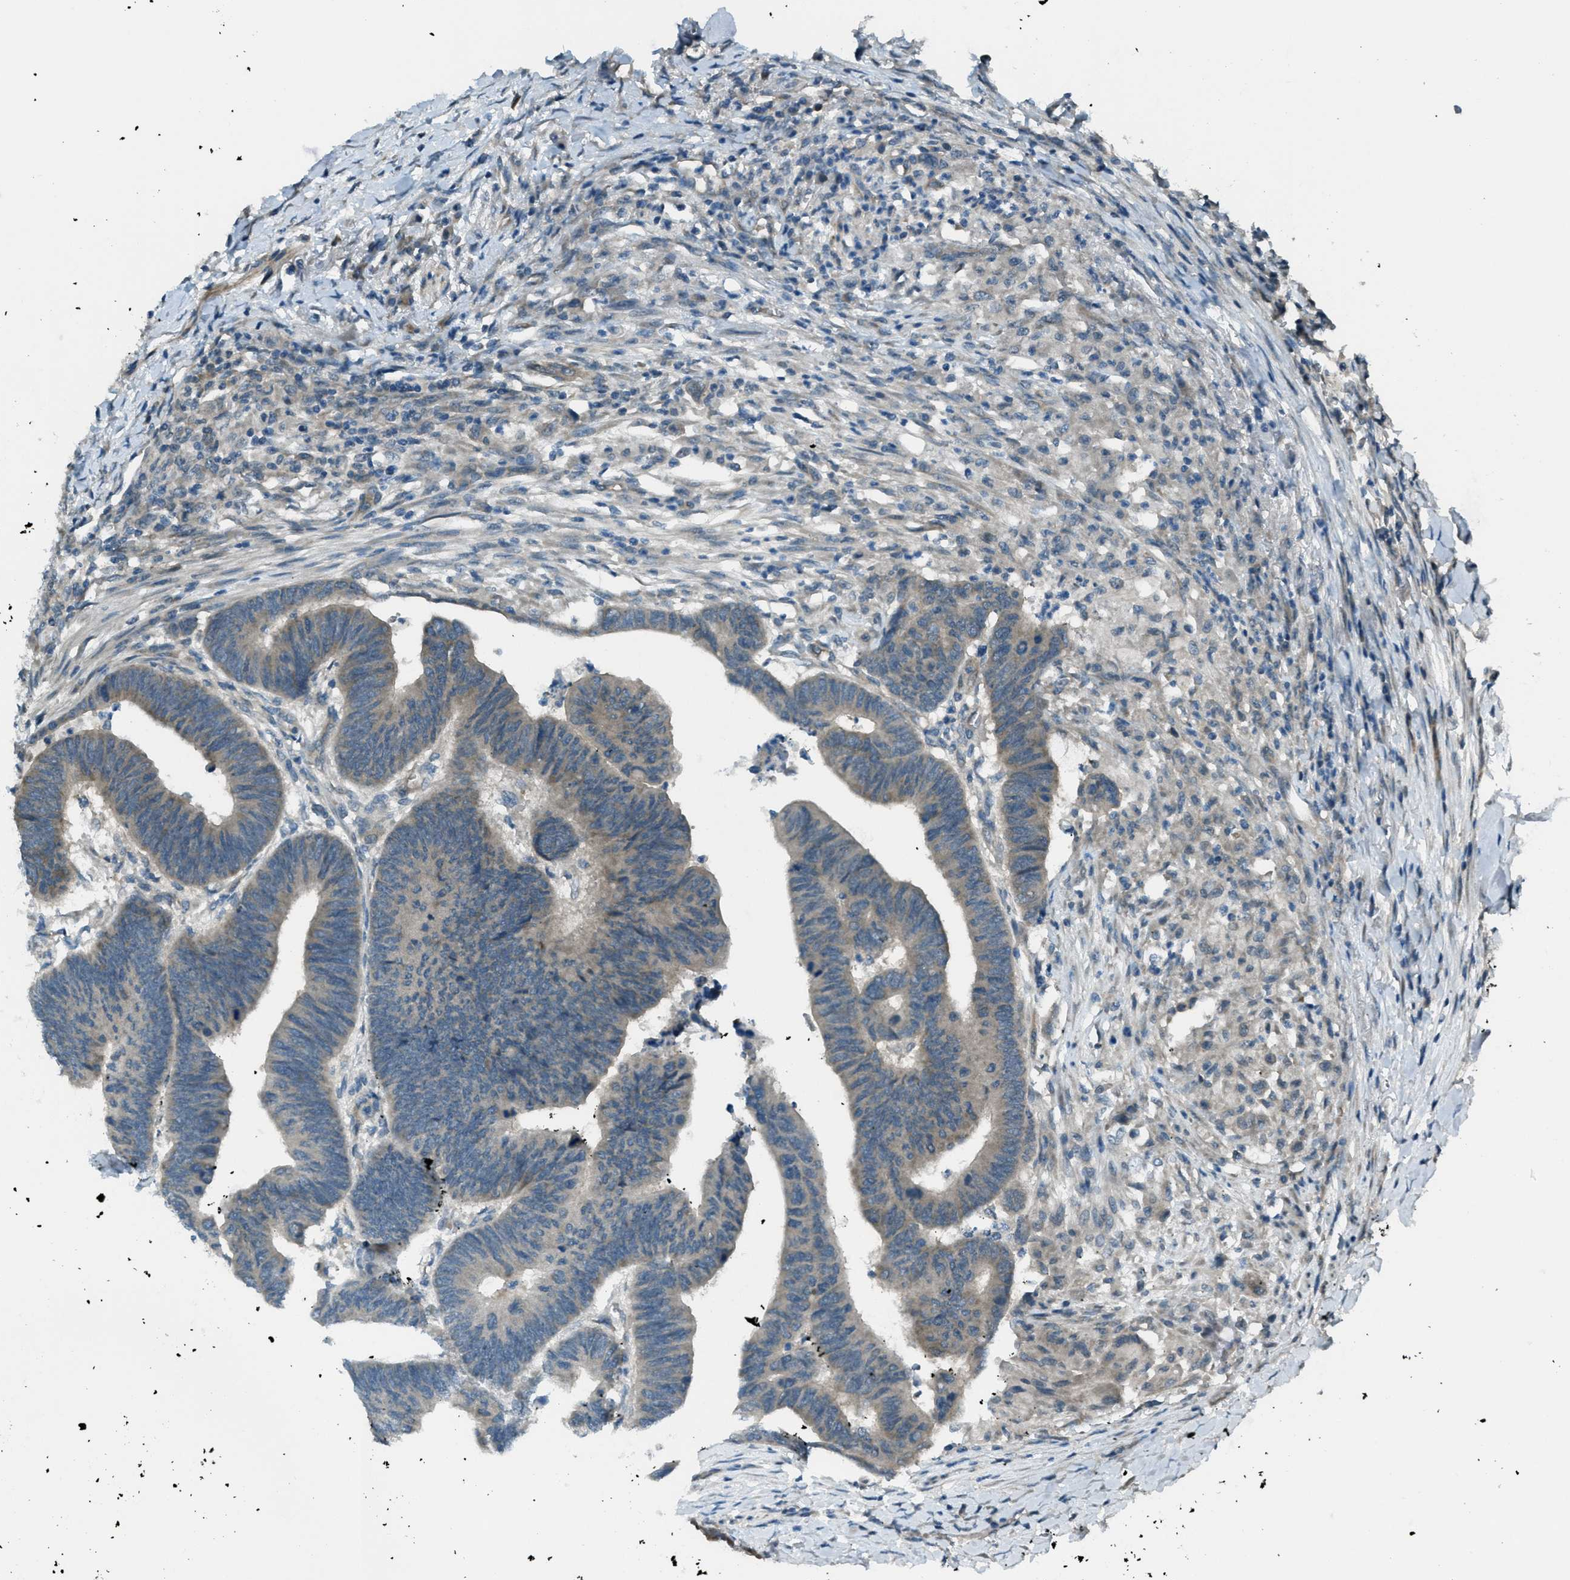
{"staining": {"intensity": "weak", "quantity": "<25%", "location": "cytoplasmic/membranous"}, "tissue": "colorectal cancer", "cell_type": "Tumor cells", "image_type": "cancer", "snomed": [{"axis": "morphology", "description": "Normal tissue, NOS"}, {"axis": "morphology", "description": "Adenocarcinoma, NOS"}, {"axis": "topography", "description": "Rectum"}, {"axis": "topography", "description": "Peripheral nerve tissue"}], "caption": "High magnification brightfield microscopy of colorectal adenocarcinoma stained with DAB (3,3'-diaminobenzidine) (brown) and counterstained with hematoxylin (blue): tumor cells show no significant positivity.", "gene": "ASAP2", "patient": {"sex": "male", "age": 92}}